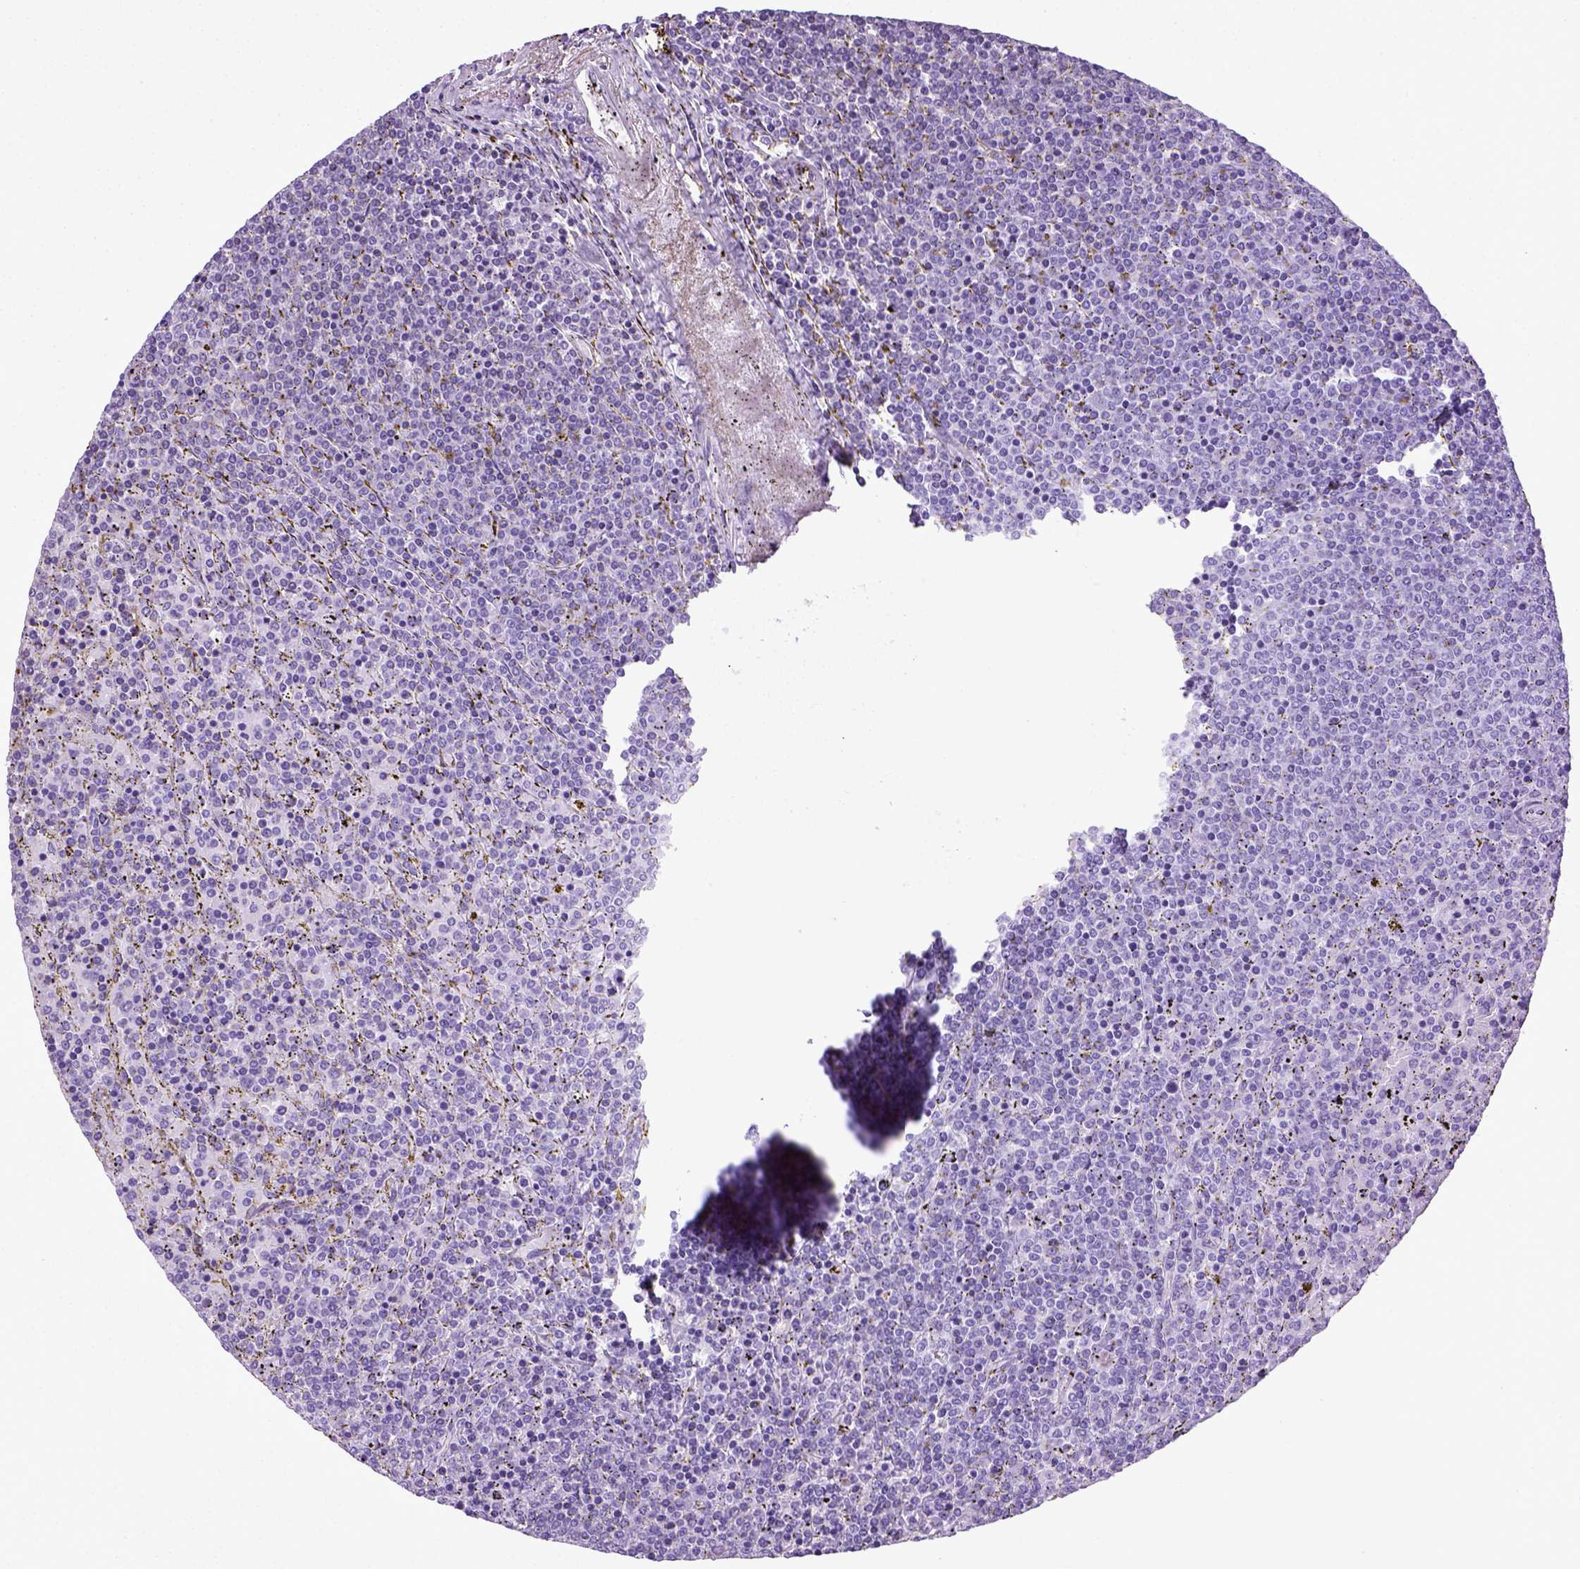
{"staining": {"intensity": "negative", "quantity": "none", "location": "none"}, "tissue": "lymphoma", "cell_type": "Tumor cells", "image_type": "cancer", "snomed": [{"axis": "morphology", "description": "Malignant lymphoma, non-Hodgkin's type, Low grade"}, {"axis": "topography", "description": "Spleen"}], "caption": "Immunohistochemical staining of human malignant lymphoma, non-Hodgkin's type (low-grade) exhibits no significant staining in tumor cells. Nuclei are stained in blue.", "gene": "ADAMTS8", "patient": {"sex": "female", "age": 77}}